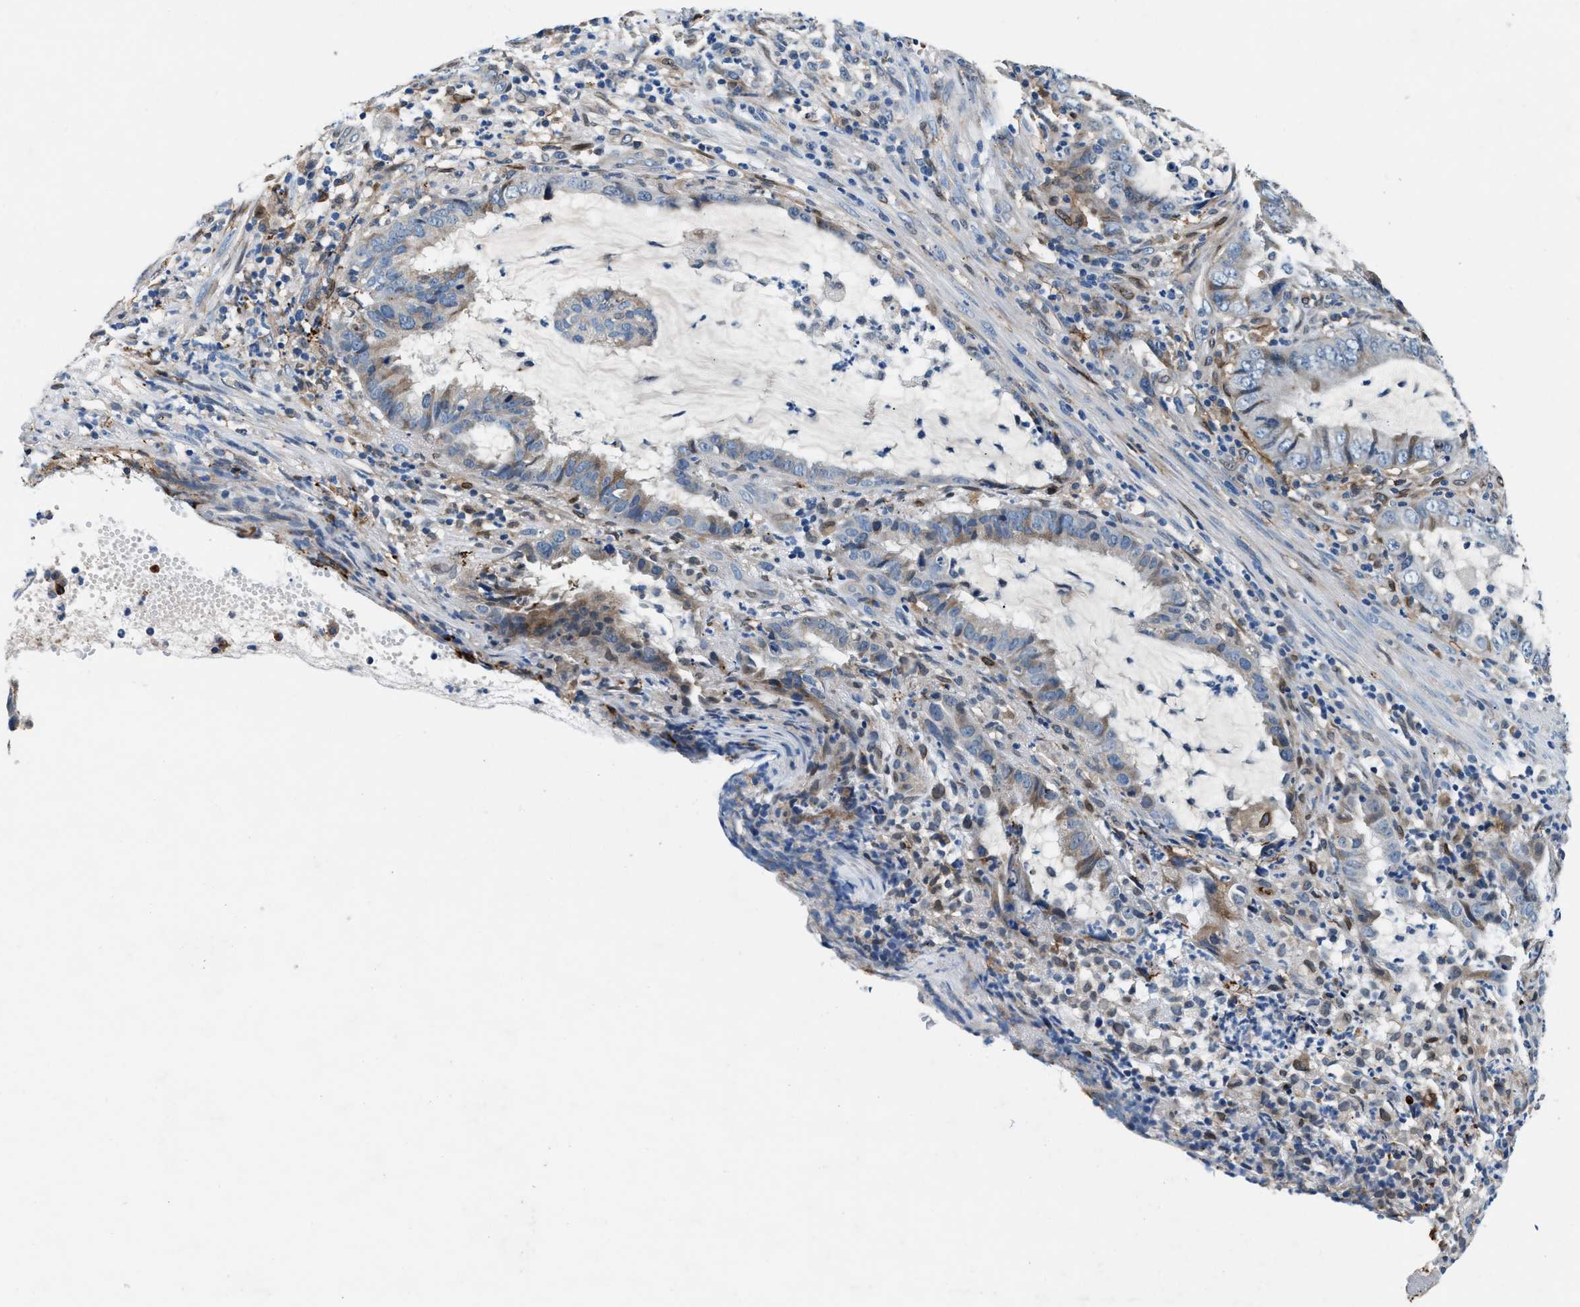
{"staining": {"intensity": "weak", "quantity": "<25%", "location": "cytoplasmic/membranous"}, "tissue": "endometrial cancer", "cell_type": "Tumor cells", "image_type": "cancer", "snomed": [{"axis": "morphology", "description": "Adenocarcinoma, NOS"}, {"axis": "topography", "description": "Endometrium"}], "caption": "The photomicrograph displays no significant expression in tumor cells of endometrial cancer (adenocarcinoma).", "gene": "SLFN11", "patient": {"sex": "female", "age": 51}}